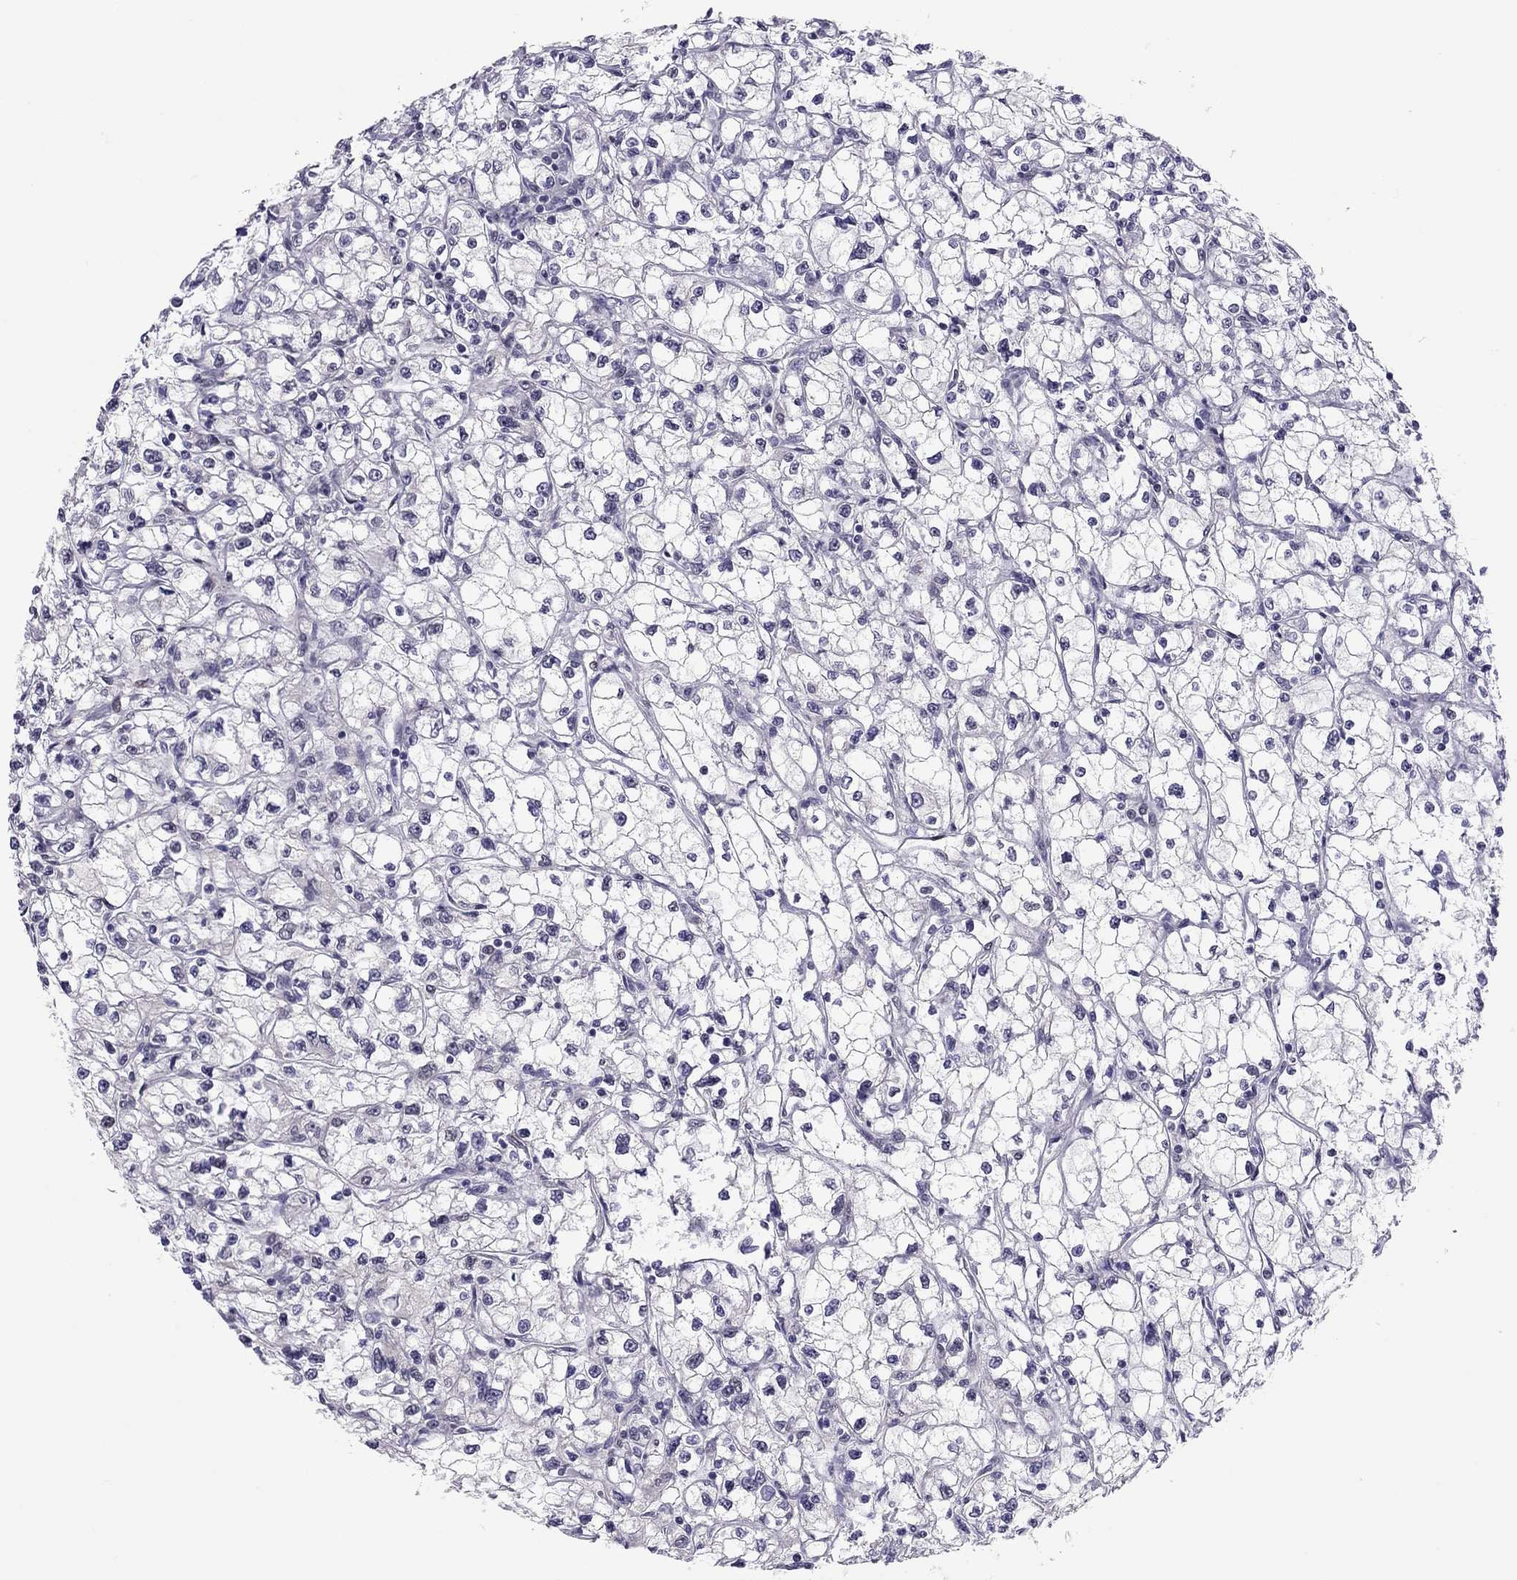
{"staining": {"intensity": "negative", "quantity": "none", "location": "none"}, "tissue": "renal cancer", "cell_type": "Tumor cells", "image_type": "cancer", "snomed": [{"axis": "morphology", "description": "Adenocarcinoma, NOS"}, {"axis": "topography", "description": "Kidney"}], "caption": "Human renal cancer stained for a protein using IHC shows no expression in tumor cells.", "gene": "DOT1L", "patient": {"sex": "male", "age": 67}}